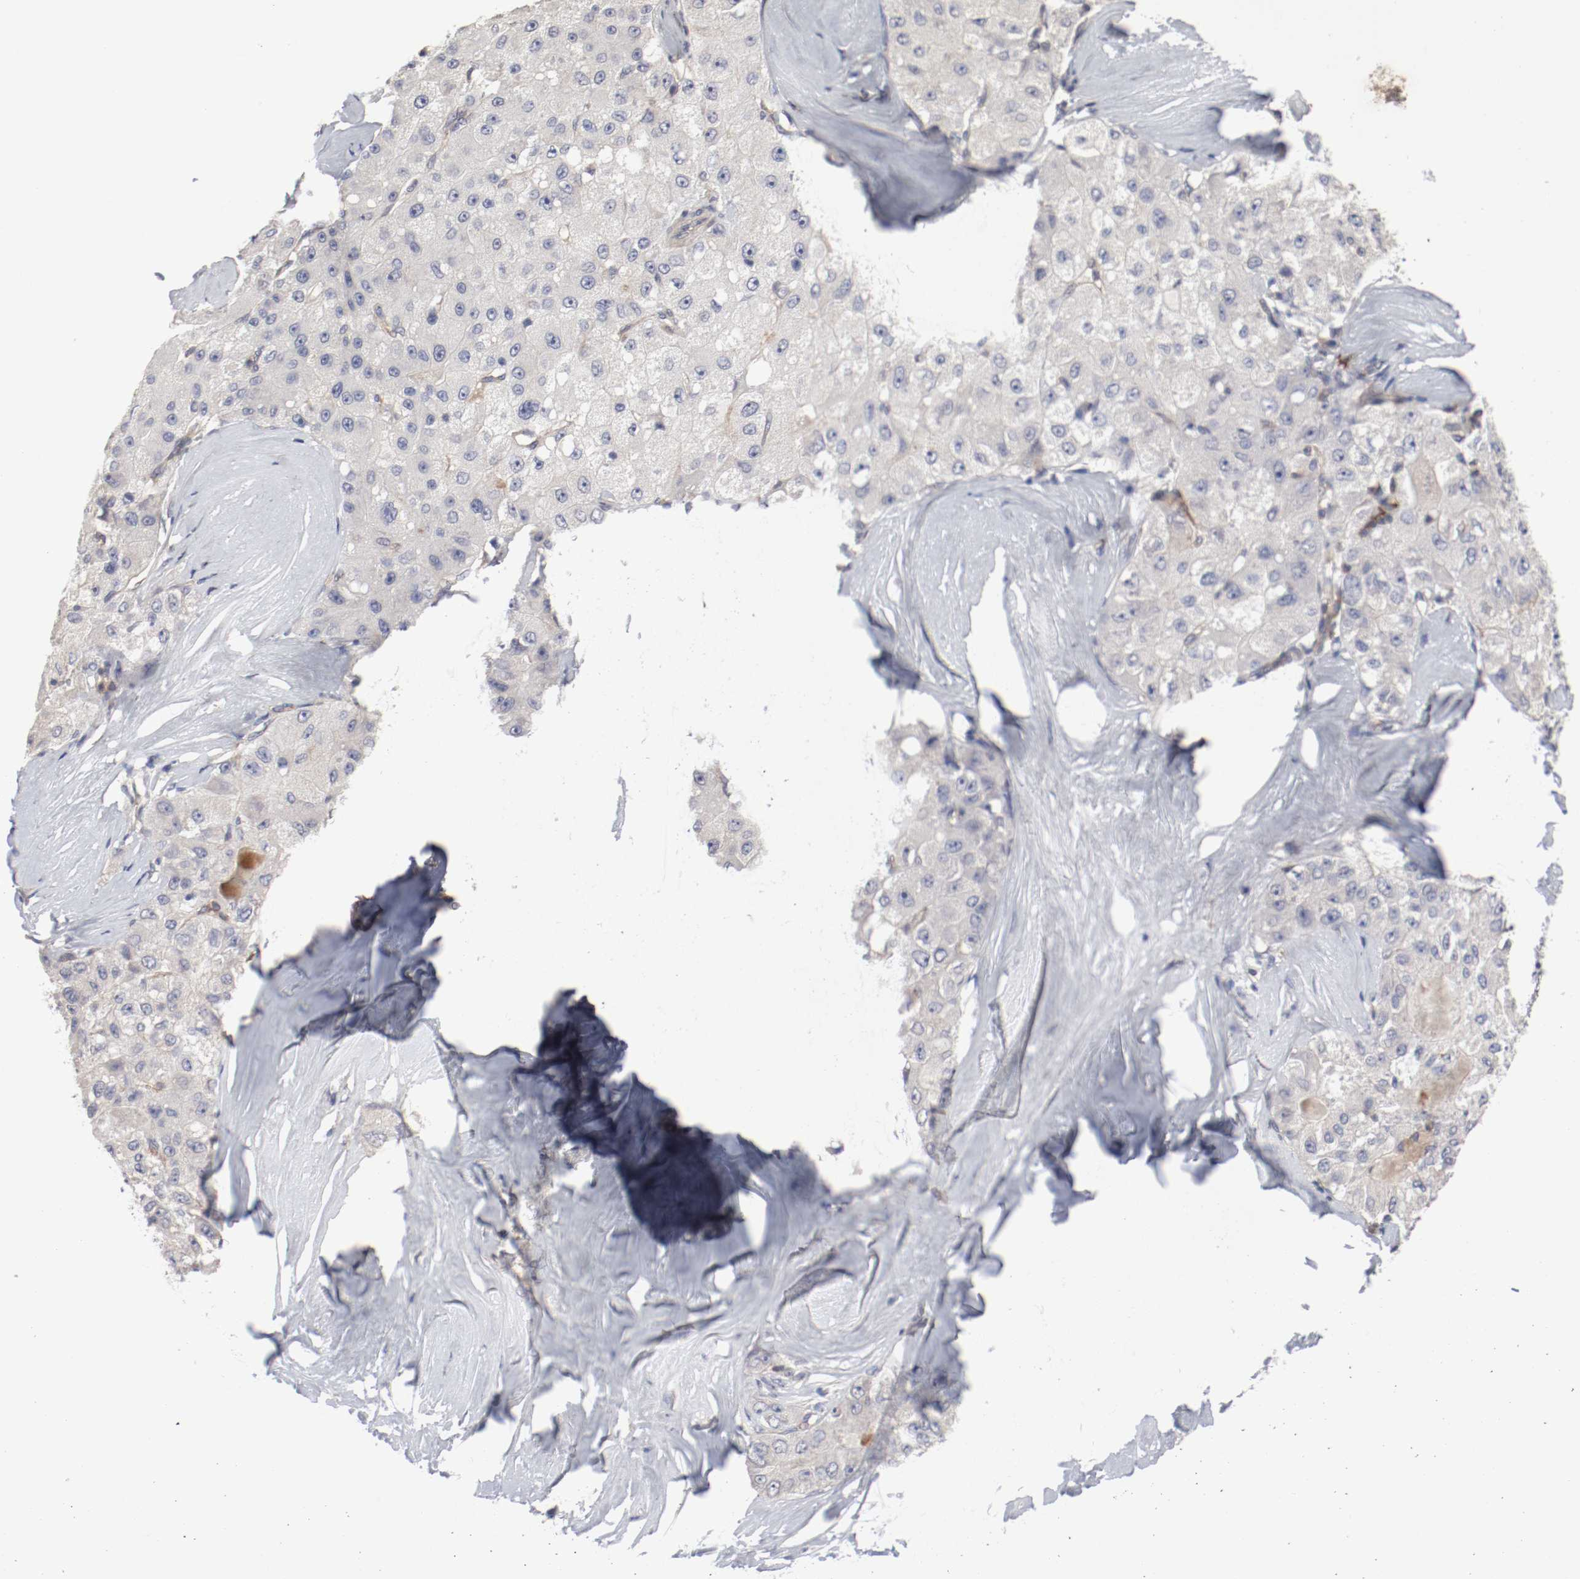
{"staining": {"intensity": "negative", "quantity": "none", "location": "none"}, "tissue": "liver cancer", "cell_type": "Tumor cells", "image_type": "cancer", "snomed": [{"axis": "morphology", "description": "Carcinoma, Hepatocellular, NOS"}, {"axis": "topography", "description": "Liver"}], "caption": "Tumor cells are negative for protein expression in human hepatocellular carcinoma (liver).", "gene": "CBL", "patient": {"sex": "male", "age": 80}}